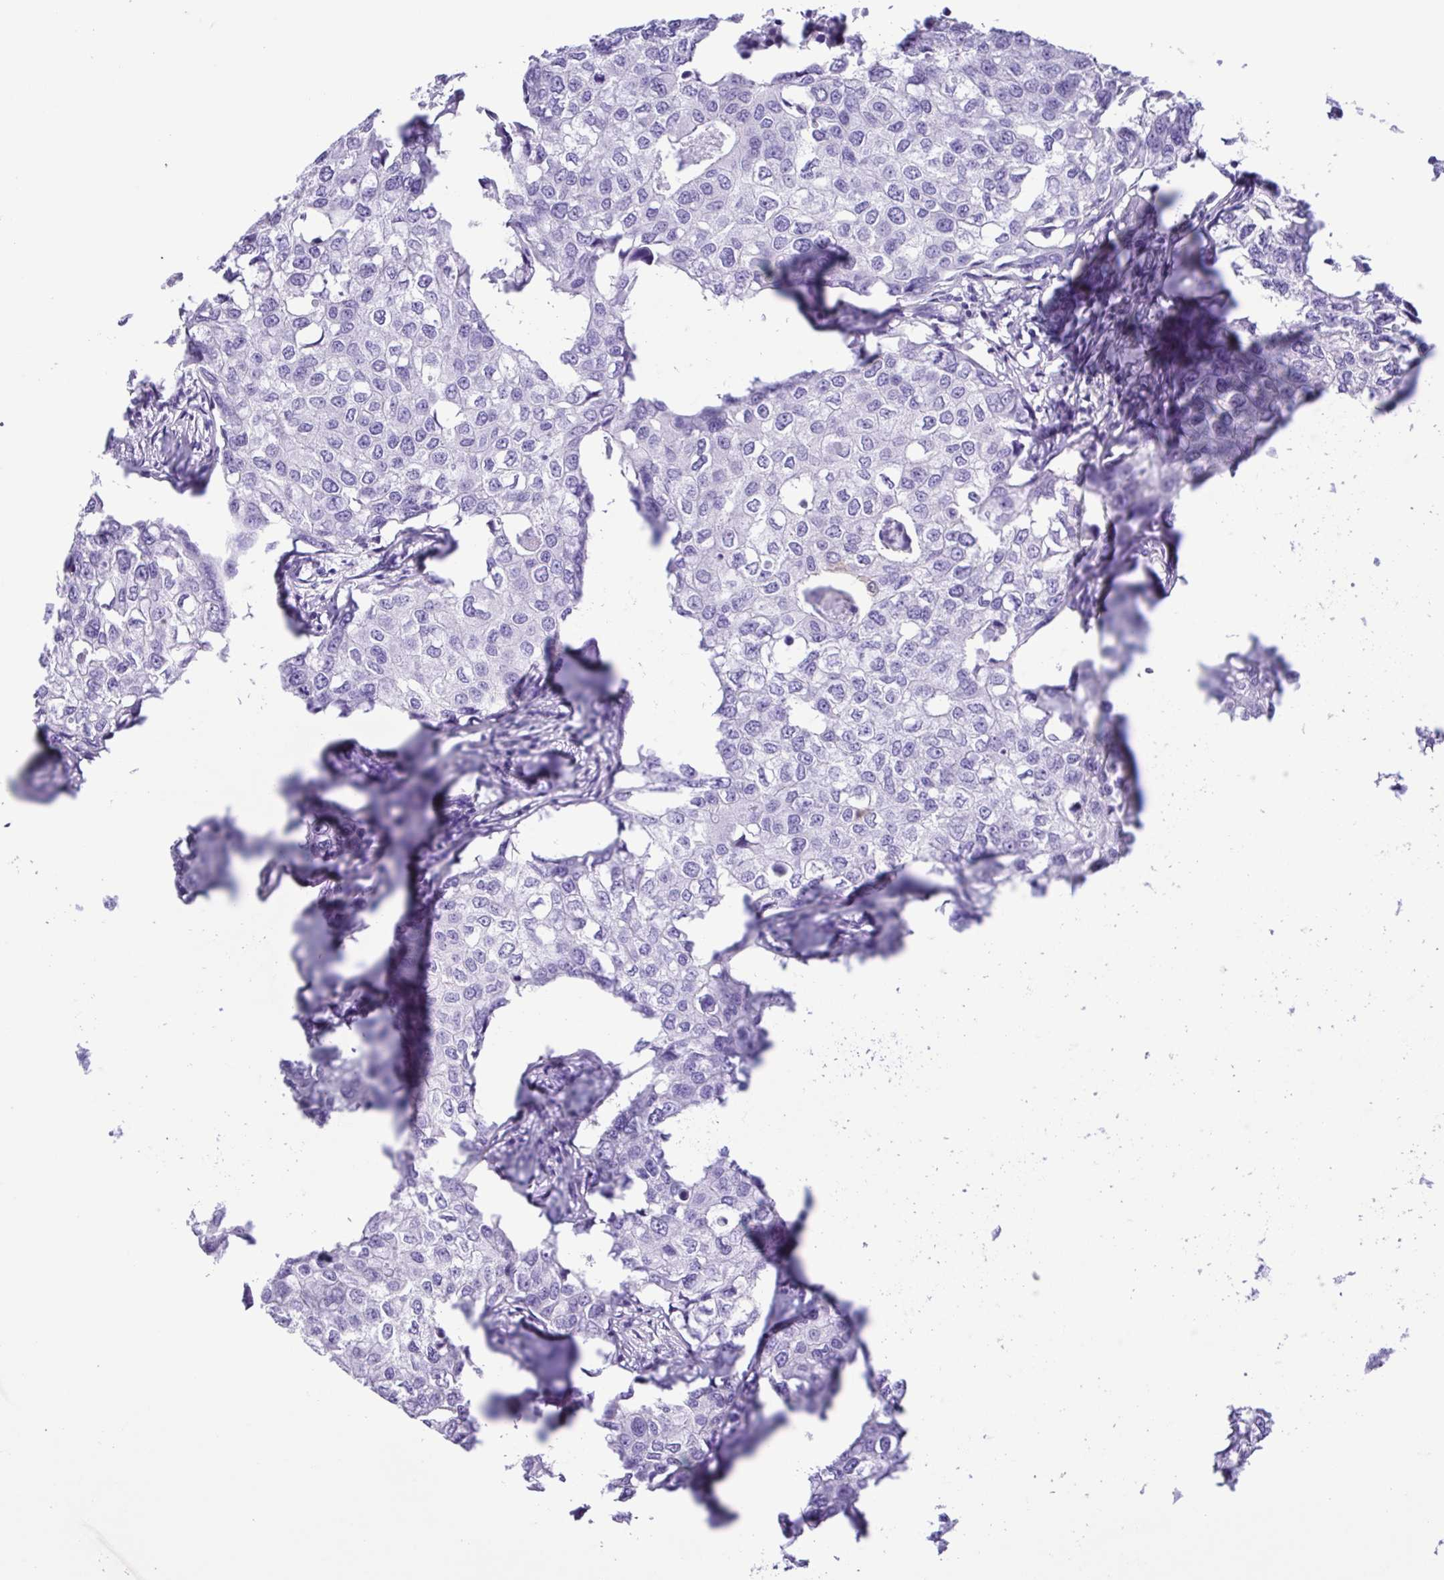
{"staining": {"intensity": "negative", "quantity": "none", "location": "none"}, "tissue": "breast cancer", "cell_type": "Tumor cells", "image_type": "cancer", "snomed": [{"axis": "morphology", "description": "Duct carcinoma"}, {"axis": "topography", "description": "Breast"}], "caption": "Immunohistochemistry of human breast cancer exhibits no staining in tumor cells.", "gene": "CASP14", "patient": {"sex": "female", "age": 27}}